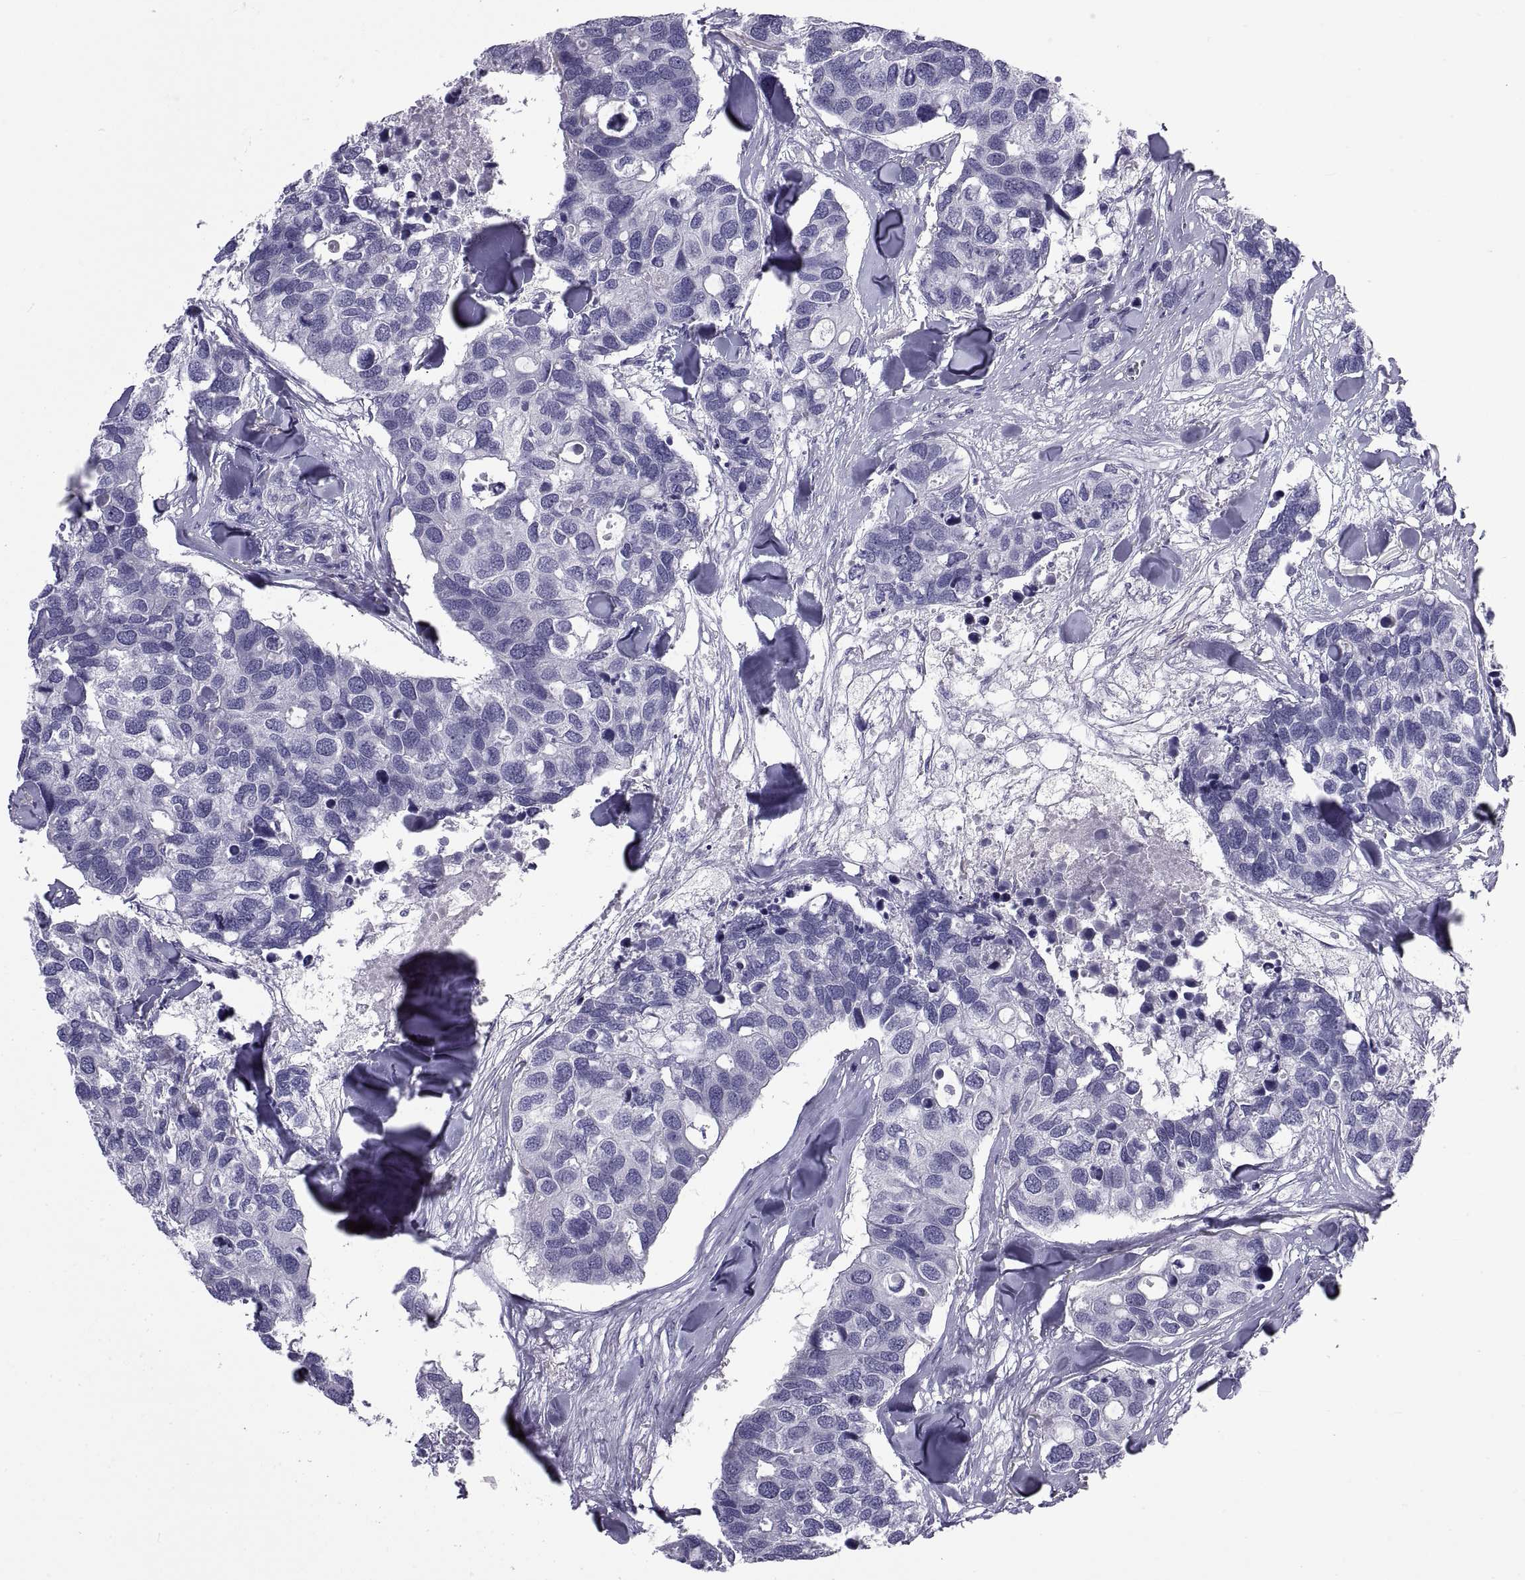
{"staining": {"intensity": "negative", "quantity": "none", "location": "none"}, "tissue": "breast cancer", "cell_type": "Tumor cells", "image_type": "cancer", "snomed": [{"axis": "morphology", "description": "Duct carcinoma"}, {"axis": "topography", "description": "Breast"}], "caption": "IHC micrograph of neoplastic tissue: breast cancer stained with DAB demonstrates no significant protein expression in tumor cells.", "gene": "NPTX2", "patient": {"sex": "female", "age": 83}}